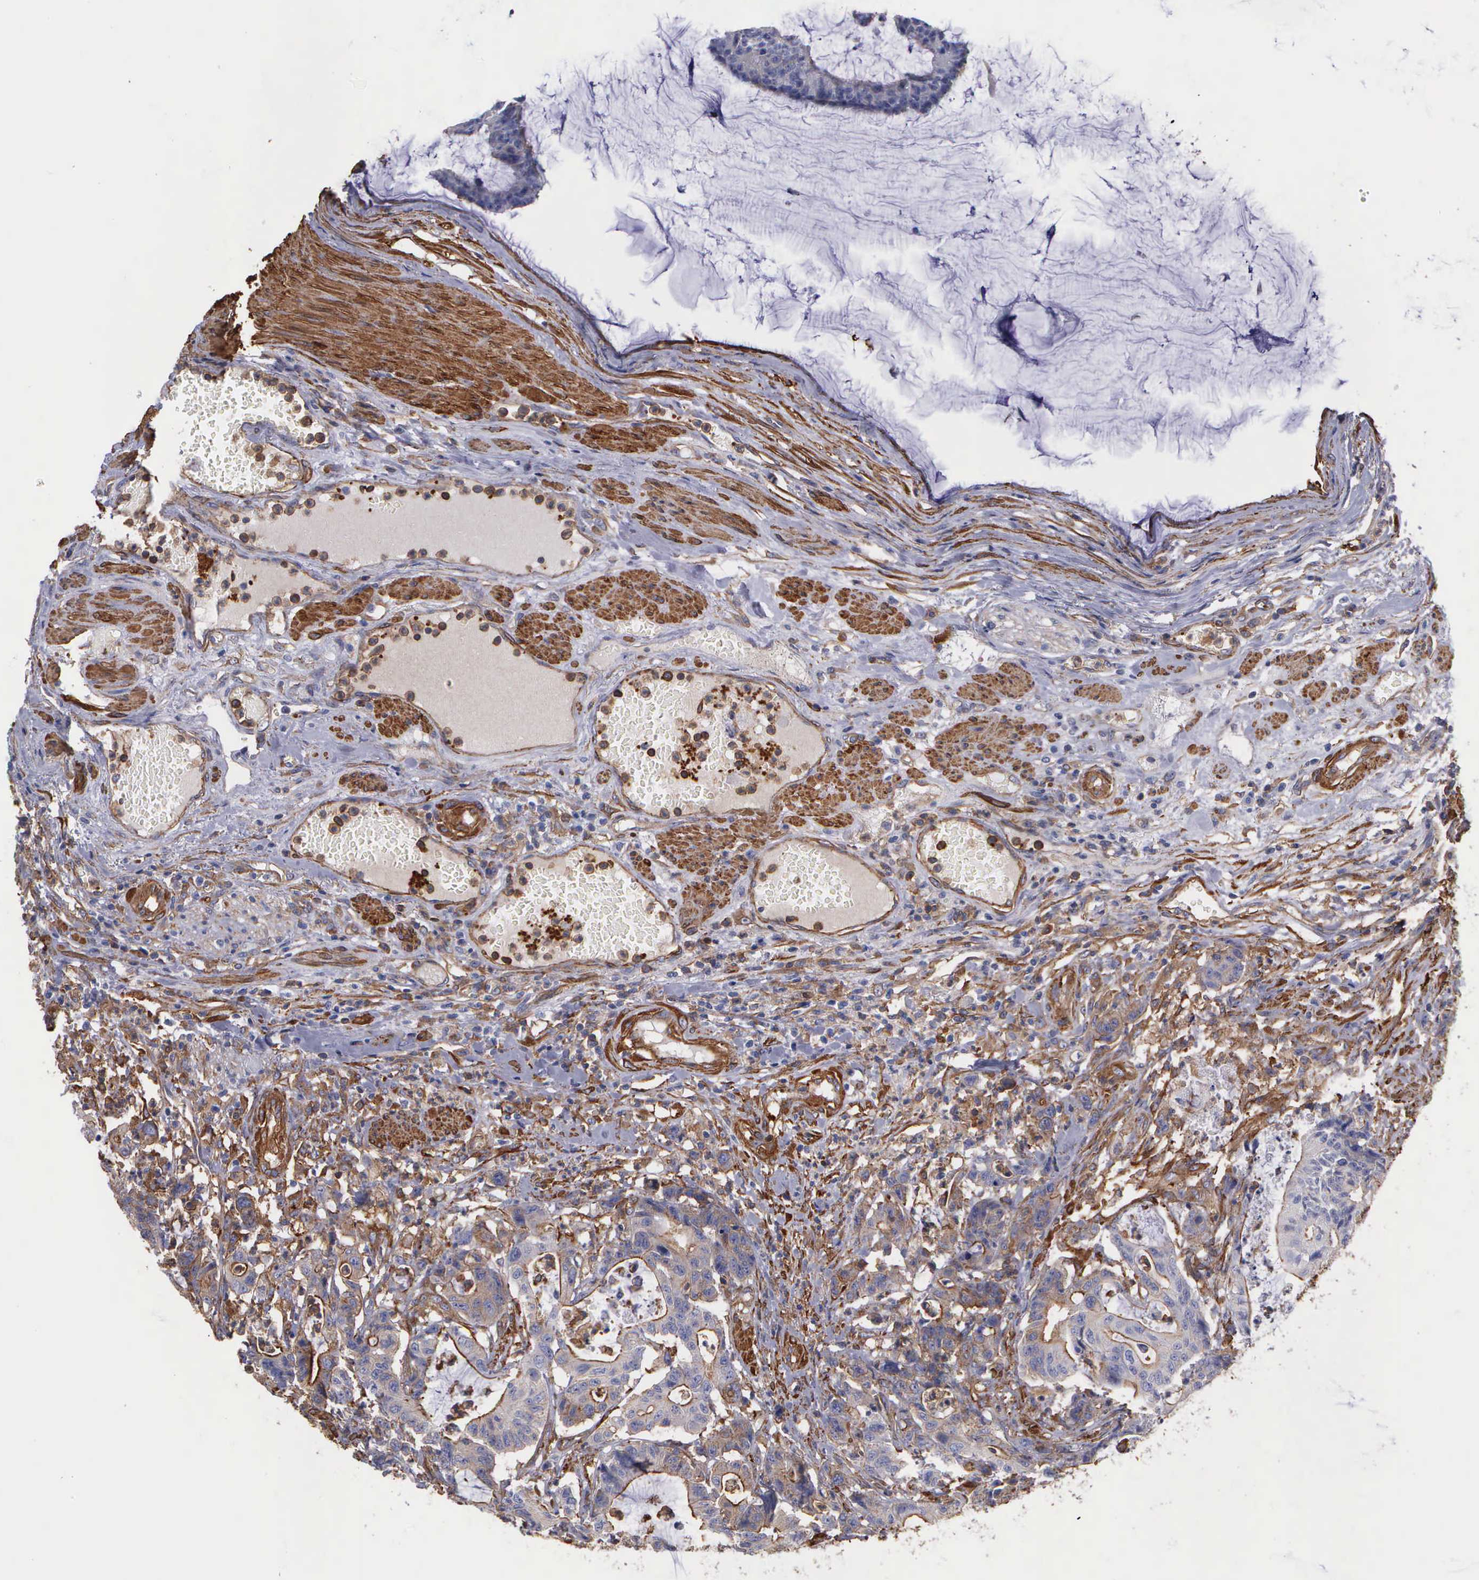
{"staining": {"intensity": "weak", "quantity": "25%-75%", "location": "cytoplasmic/membranous"}, "tissue": "colorectal cancer", "cell_type": "Tumor cells", "image_type": "cancer", "snomed": [{"axis": "morphology", "description": "Adenocarcinoma, NOS"}, {"axis": "topography", "description": "Colon"}], "caption": "Colorectal cancer stained with DAB immunohistochemistry (IHC) displays low levels of weak cytoplasmic/membranous positivity in about 25%-75% of tumor cells.", "gene": "FLNA", "patient": {"sex": "female", "age": 84}}